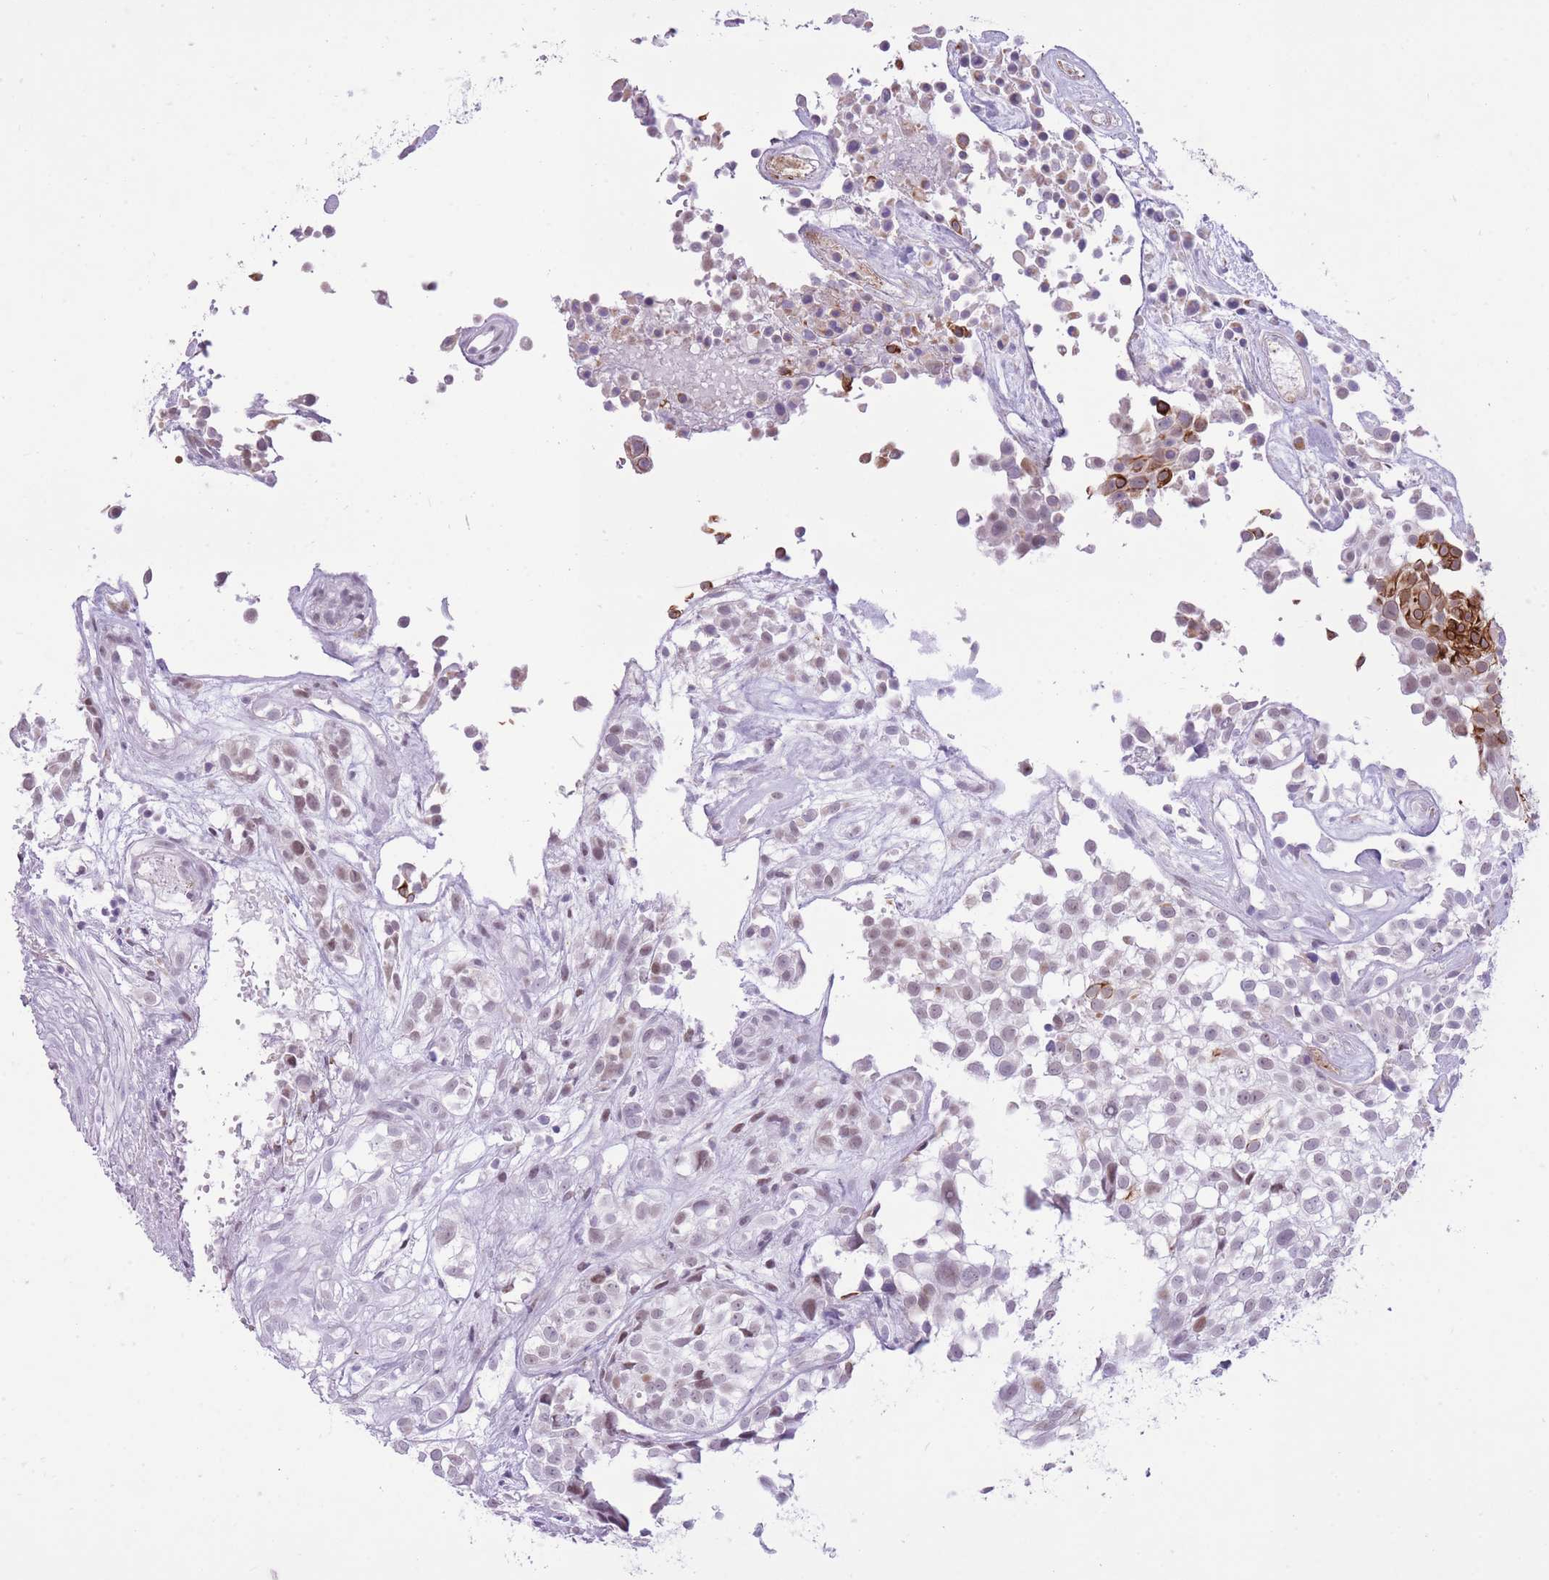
{"staining": {"intensity": "weak", "quantity": ">75%", "location": "nuclear"}, "tissue": "urothelial cancer", "cell_type": "Tumor cells", "image_type": "cancer", "snomed": [{"axis": "morphology", "description": "Urothelial carcinoma, High grade"}, {"axis": "topography", "description": "Urinary bladder"}], "caption": "This micrograph exhibits IHC staining of human urothelial carcinoma (high-grade), with low weak nuclear staining in approximately >75% of tumor cells.", "gene": "MEIS3", "patient": {"sex": "male", "age": 56}}